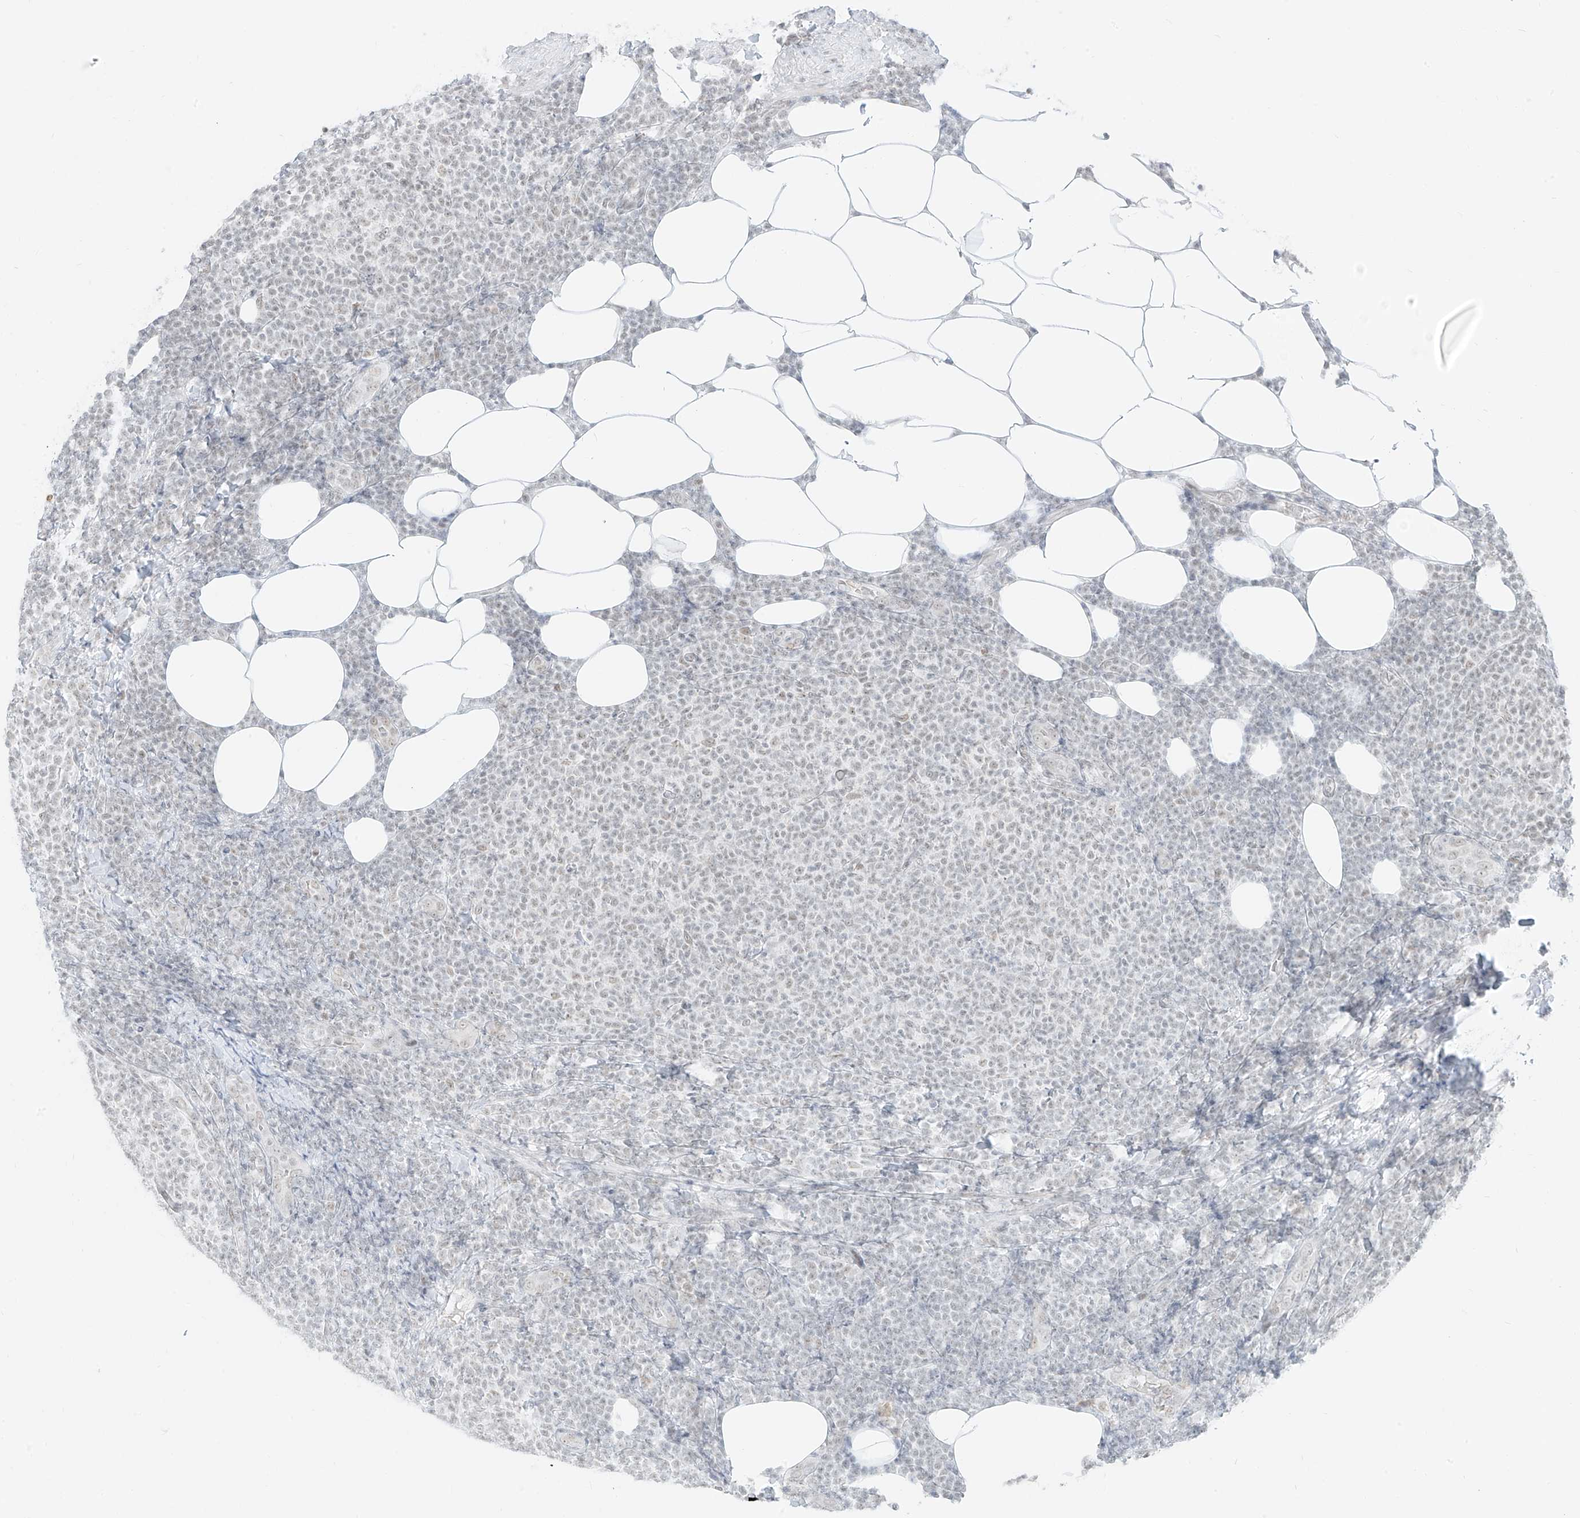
{"staining": {"intensity": "negative", "quantity": "none", "location": "none"}, "tissue": "lymphoma", "cell_type": "Tumor cells", "image_type": "cancer", "snomed": [{"axis": "morphology", "description": "Malignant lymphoma, non-Hodgkin's type, Low grade"}, {"axis": "topography", "description": "Lymph node"}], "caption": "DAB (3,3'-diaminobenzidine) immunohistochemical staining of human lymphoma displays no significant staining in tumor cells. The staining is performed using DAB brown chromogen with nuclei counter-stained in using hematoxylin.", "gene": "SUPT5H", "patient": {"sex": "male", "age": 66}}